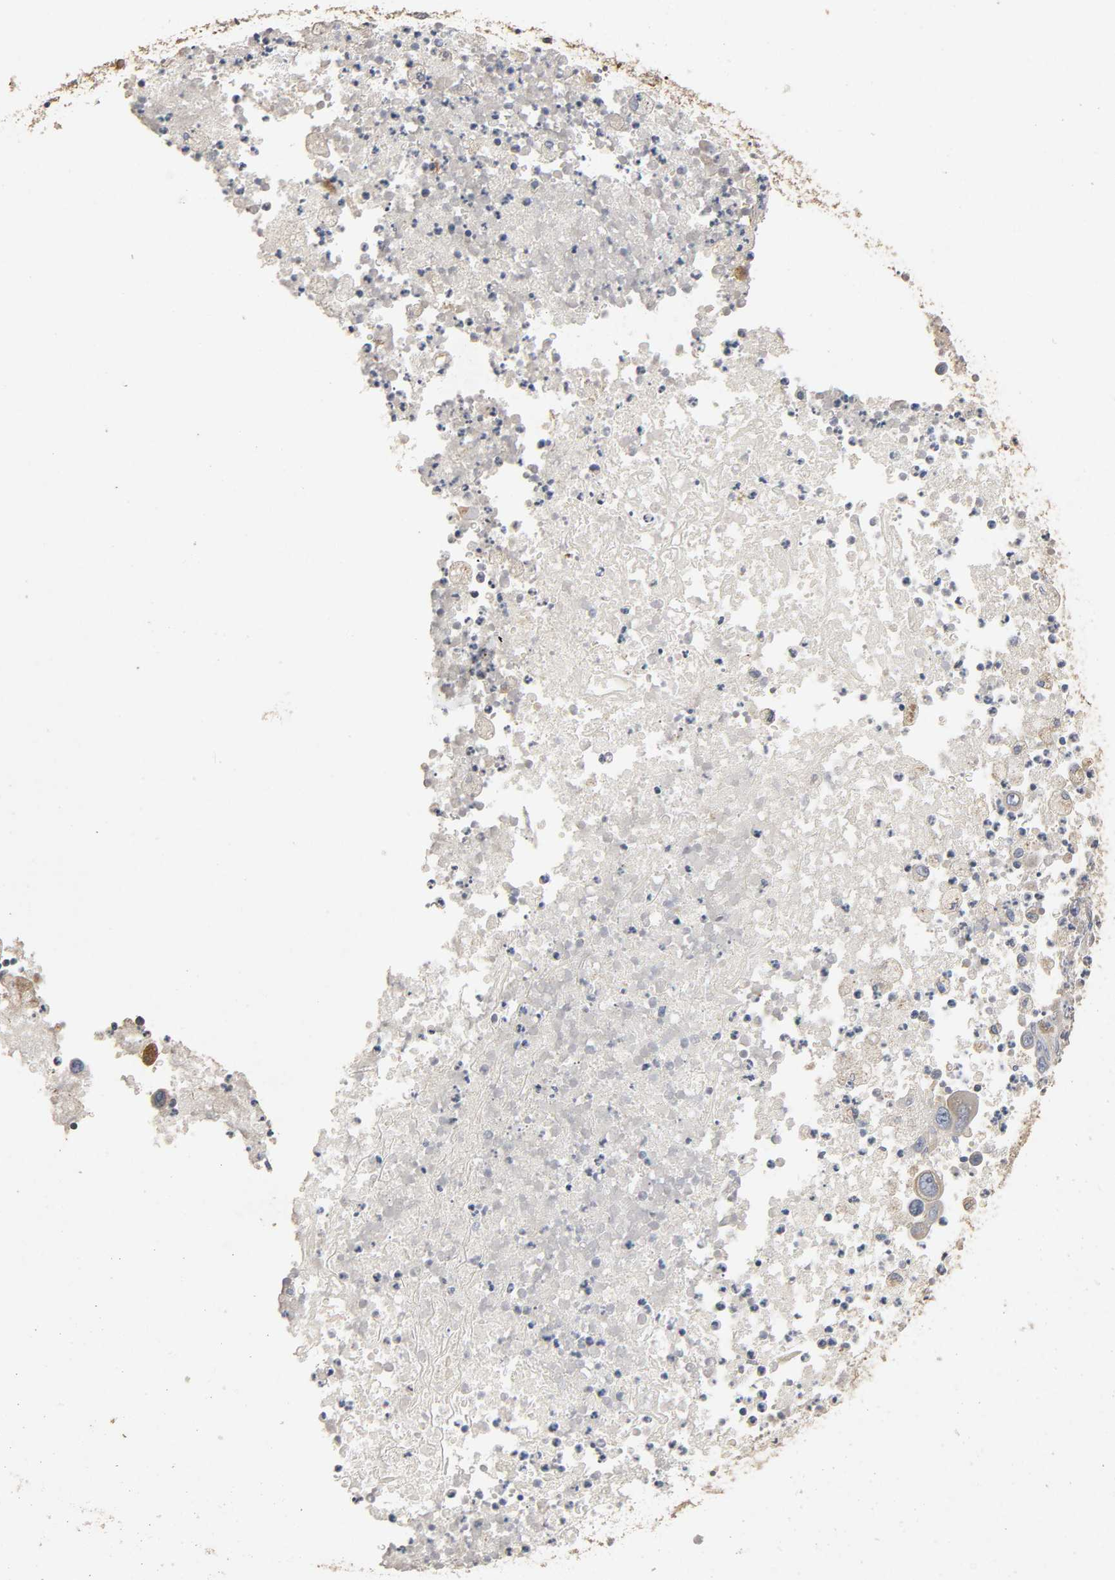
{"staining": {"intensity": "negative", "quantity": "none", "location": "none"}, "tissue": "melanoma", "cell_type": "Tumor cells", "image_type": "cancer", "snomed": [{"axis": "morphology", "description": "Malignant melanoma, Metastatic site"}, {"axis": "topography", "description": "Skin"}], "caption": "A histopathology image of human melanoma is negative for staining in tumor cells.", "gene": "NDUFS3", "patient": {"sex": "female", "age": 56}}